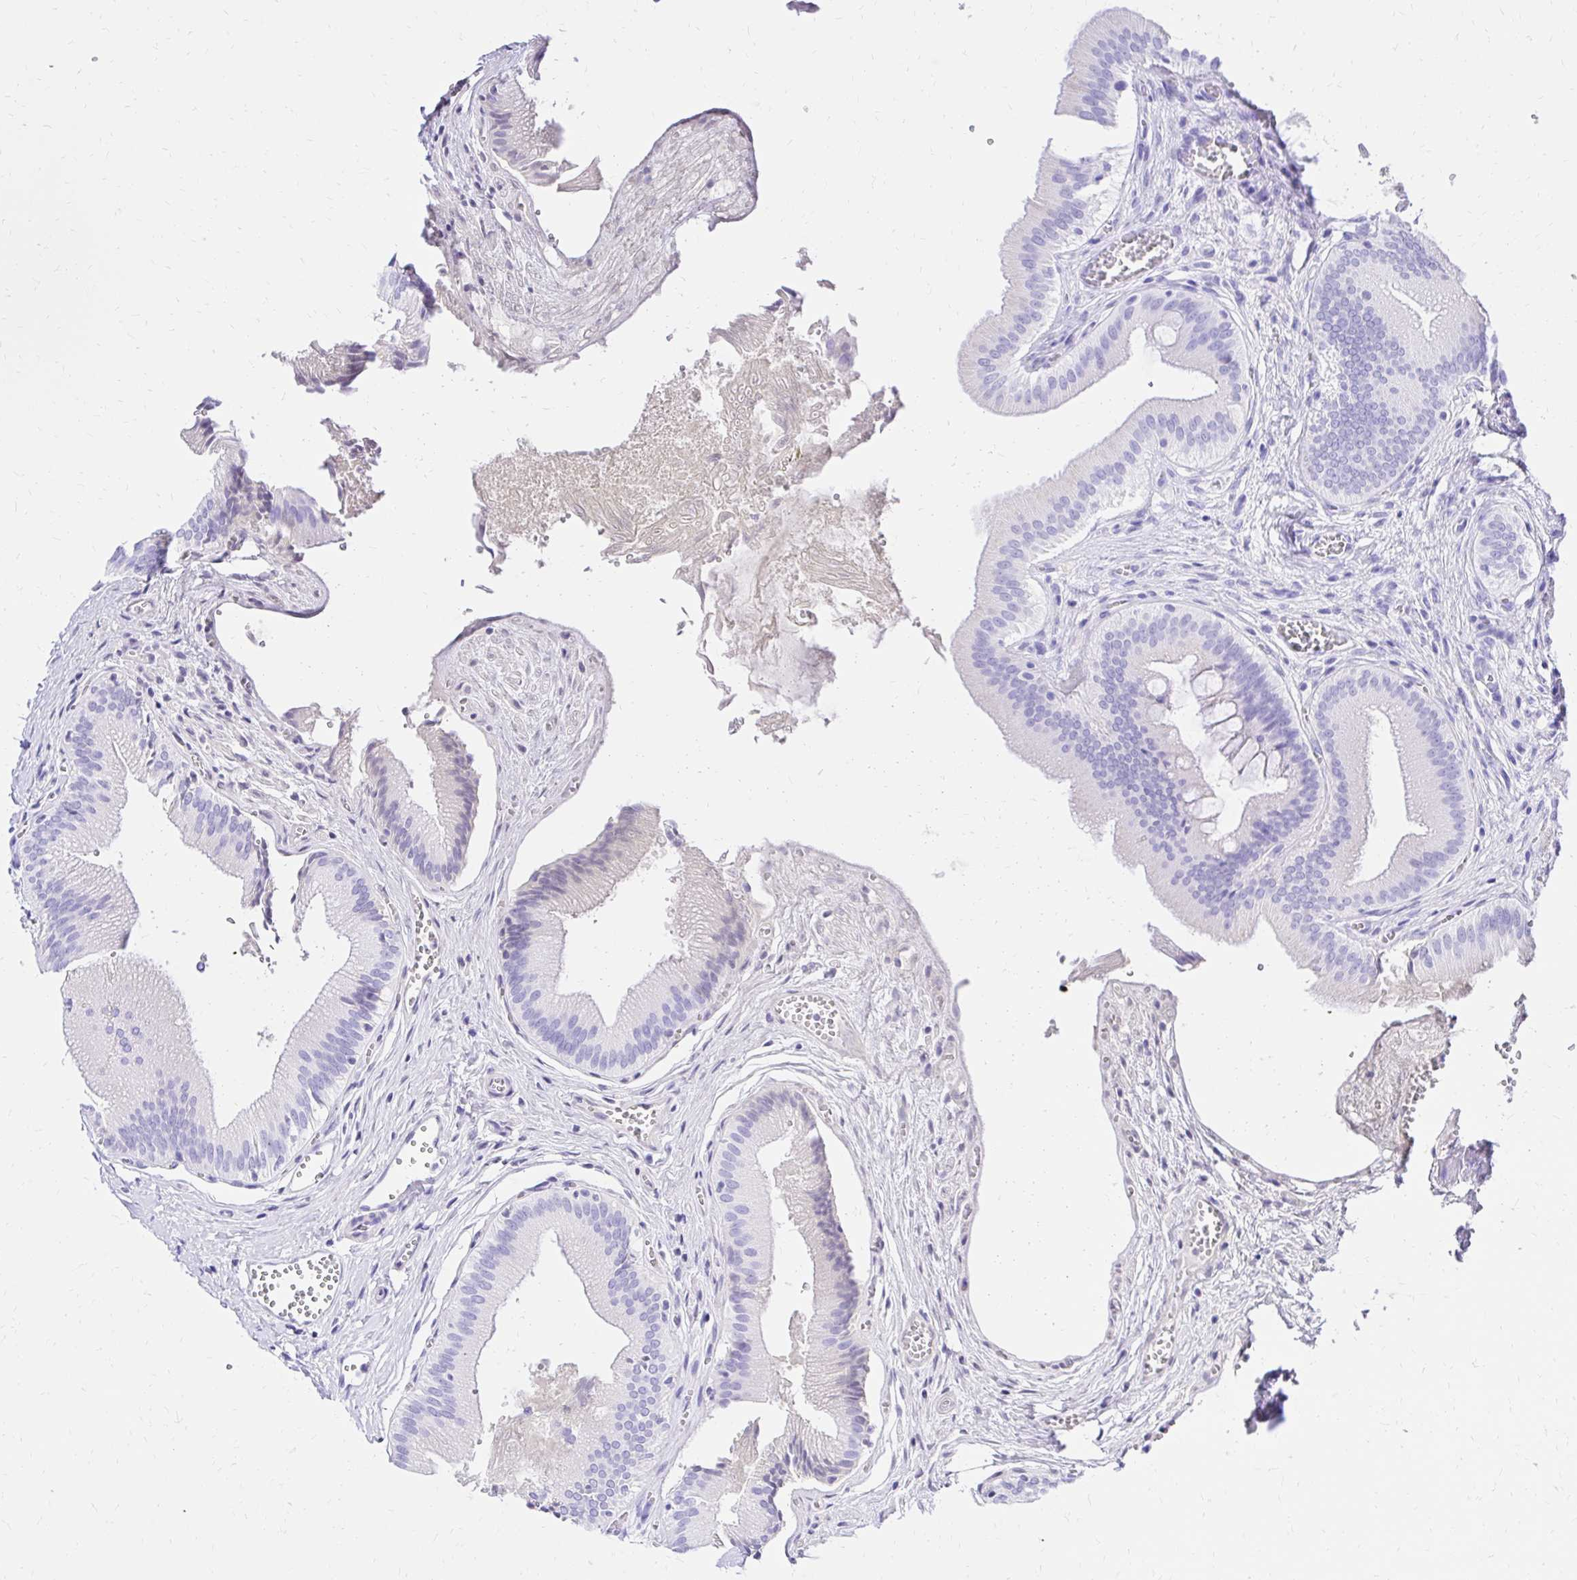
{"staining": {"intensity": "negative", "quantity": "none", "location": "none"}, "tissue": "gallbladder", "cell_type": "Glandular cells", "image_type": "normal", "snomed": [{"axis": "morphology", "description": "Normal tissue, NOS"}, {"axis": "topography", "description": "Gallbladder"}], "caption": "The image demonstrates no significant expression in glandular cells of gallbladder. (DAB (3,3'-diaminobenzidine) IHC visualized using brightfield microscopy, high magnification).", "gene": "S100G", "patient": {"sex": "male", "age": 17}}